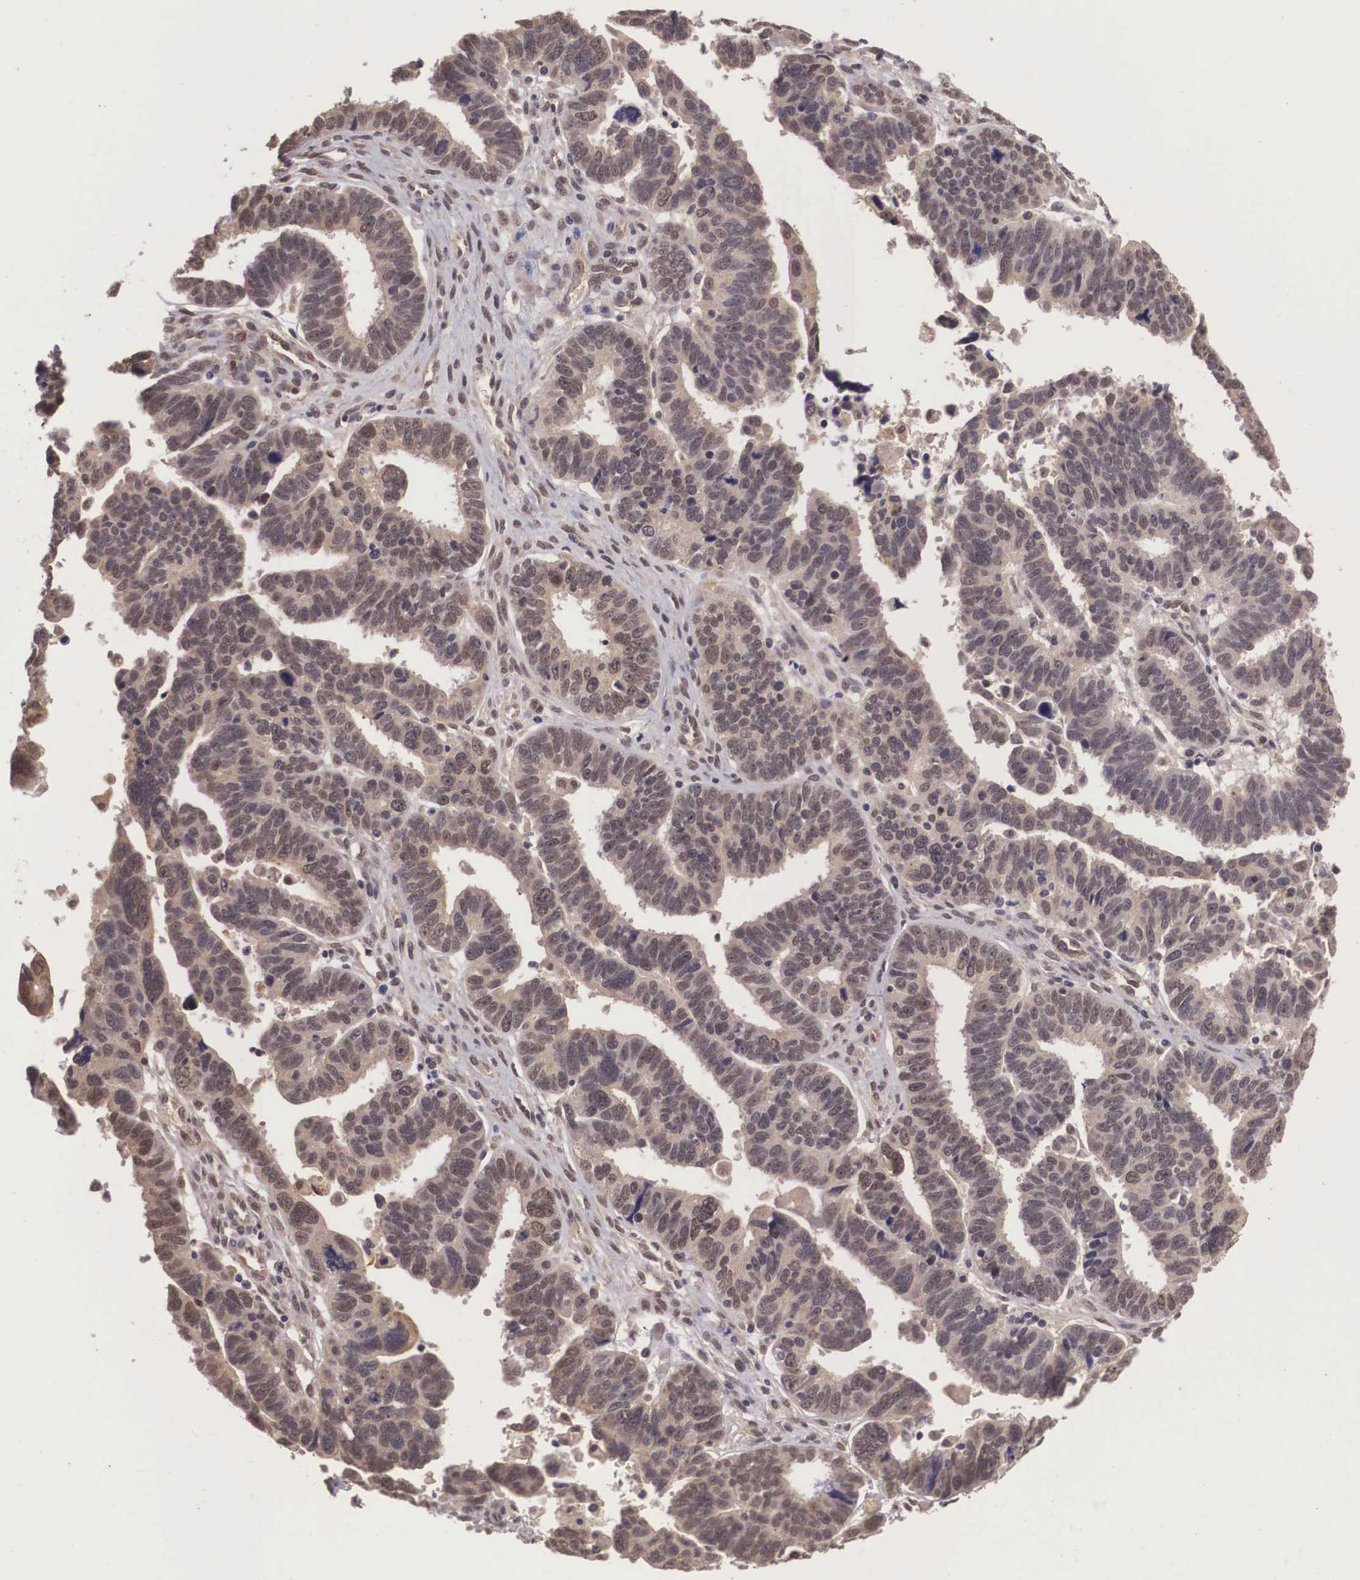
{"staining": {"intensity": "moderate", "quantity": ">75%", "location": "cytoplasmic/membranous"}, "tissue": "ovarian cancer", "cell_type": "Tumor cells", "image_type": "cancer", "snomed": [{"axis": "morphology", "description": "Carcinoma, endometroid"}, {"axis": "morphology", "description": "Cystadenocarcinoma, serous, NOS"}, {"axis": "topography", "description": "Ovary"}], "caption": "About >75% of tumor cells in human endometroid carcinoma (ovarian) demonstrate moderate cytoplasmic/membranous protein staining as visualized by brown immunohistochemical staining.", "gene": "VASH1", "patient": {"sex": "female", "age": 45}}